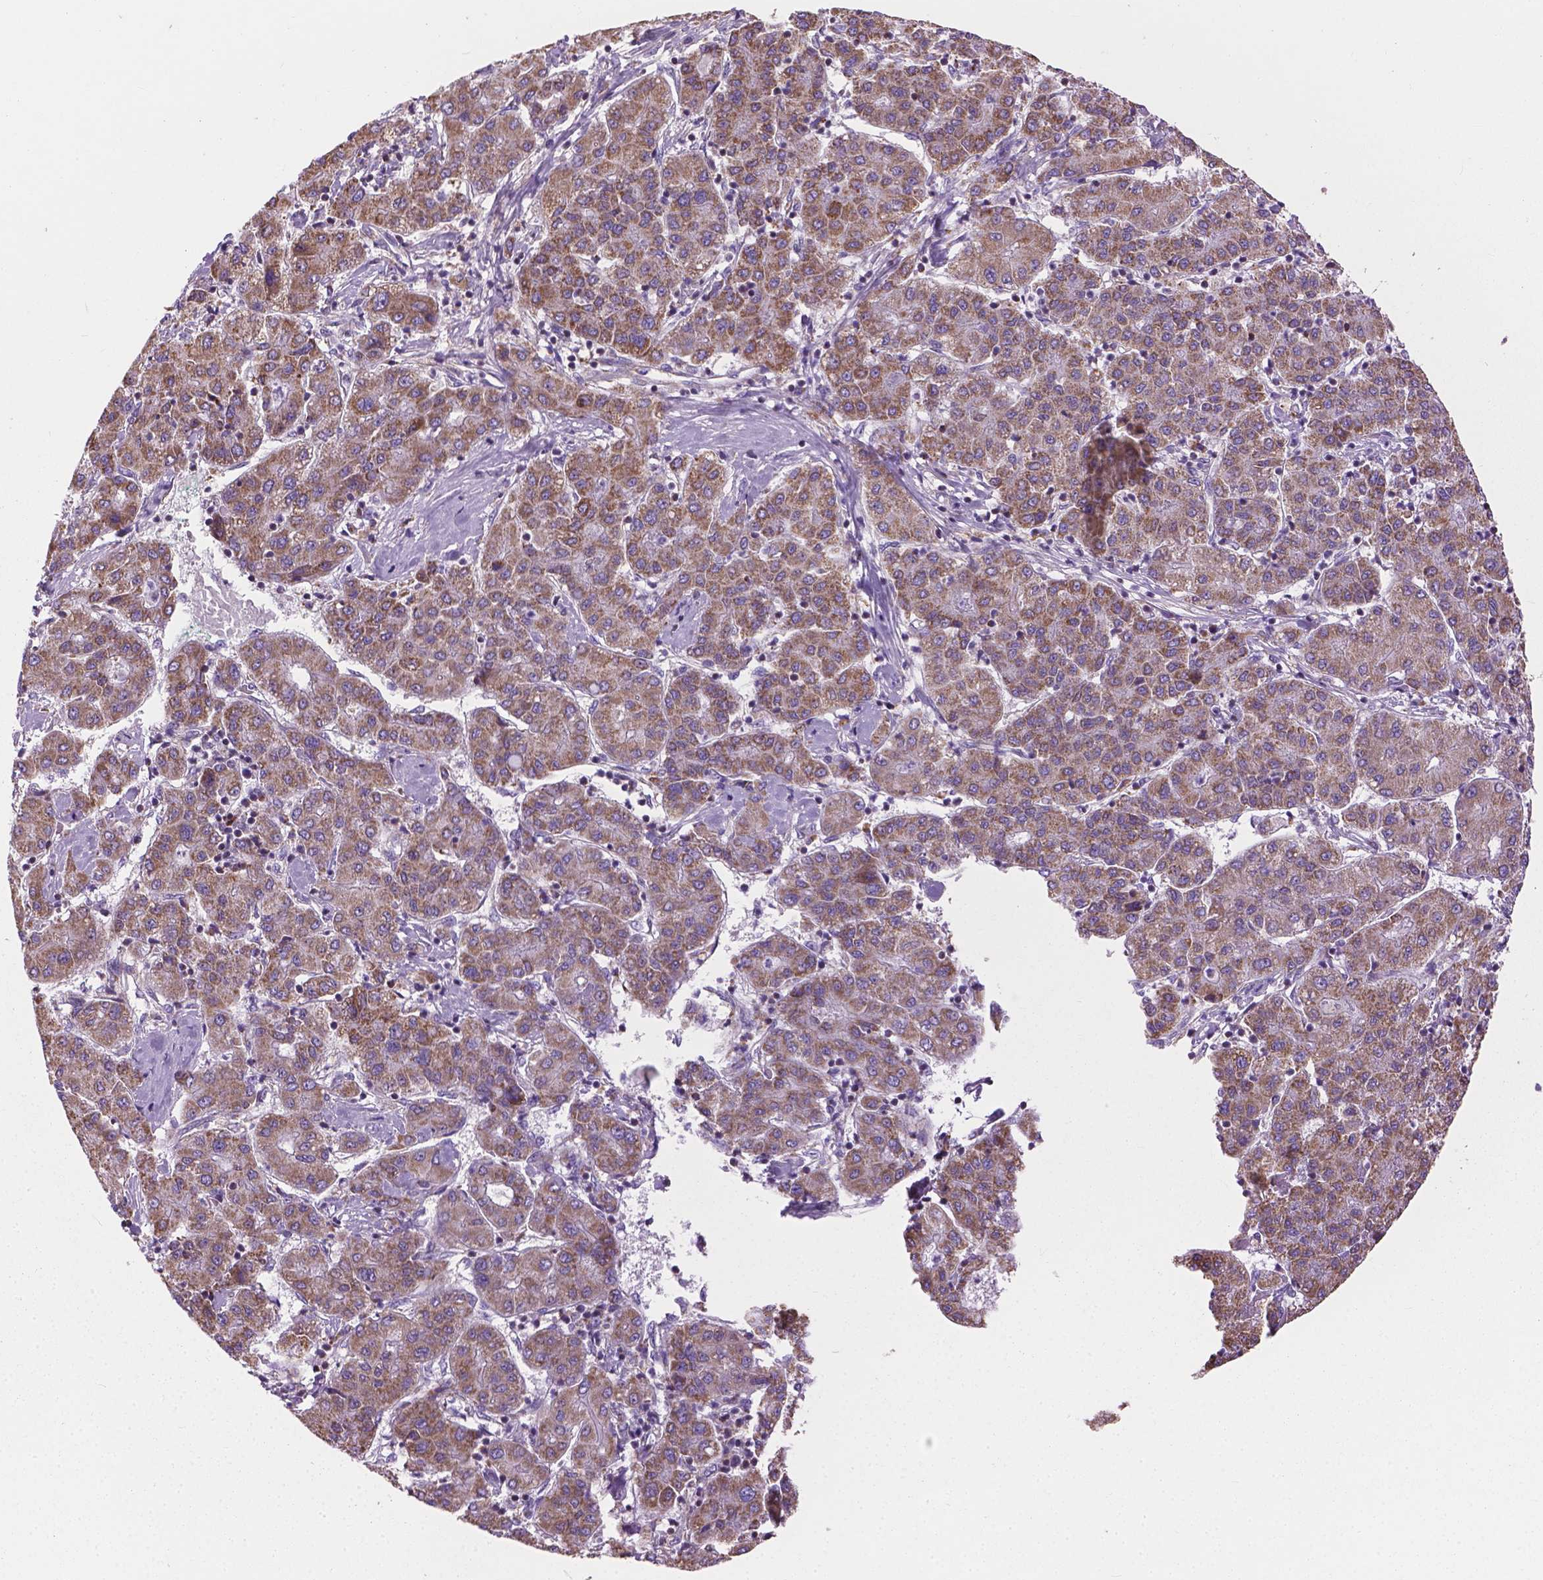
{"staining": {"intensity": "moderate", "quantity": ">75%", "location": "cytoplasmic/membranous"}, "tissue": "liver cancer", "cell_type": "Tumor cells", "image_type": "cancer", "snomed": [{"axis": "morphology", "description": "Carcinoma, Hepatocellular, NOS"}, {"axis": "topography", "description": "Liver"}], "caption": "Protein expression analysis of liver cancer reveals moderate cytoplasmic/membranous positivity in approximately >75% of tumor cells. The protein of interest is stained brown, and the nuclei are stained in blue (DAB IHC with brightfield microscopy, high magnification).", "gene": "VDAC1", "patient": {"sex": "male", "age": 65}}